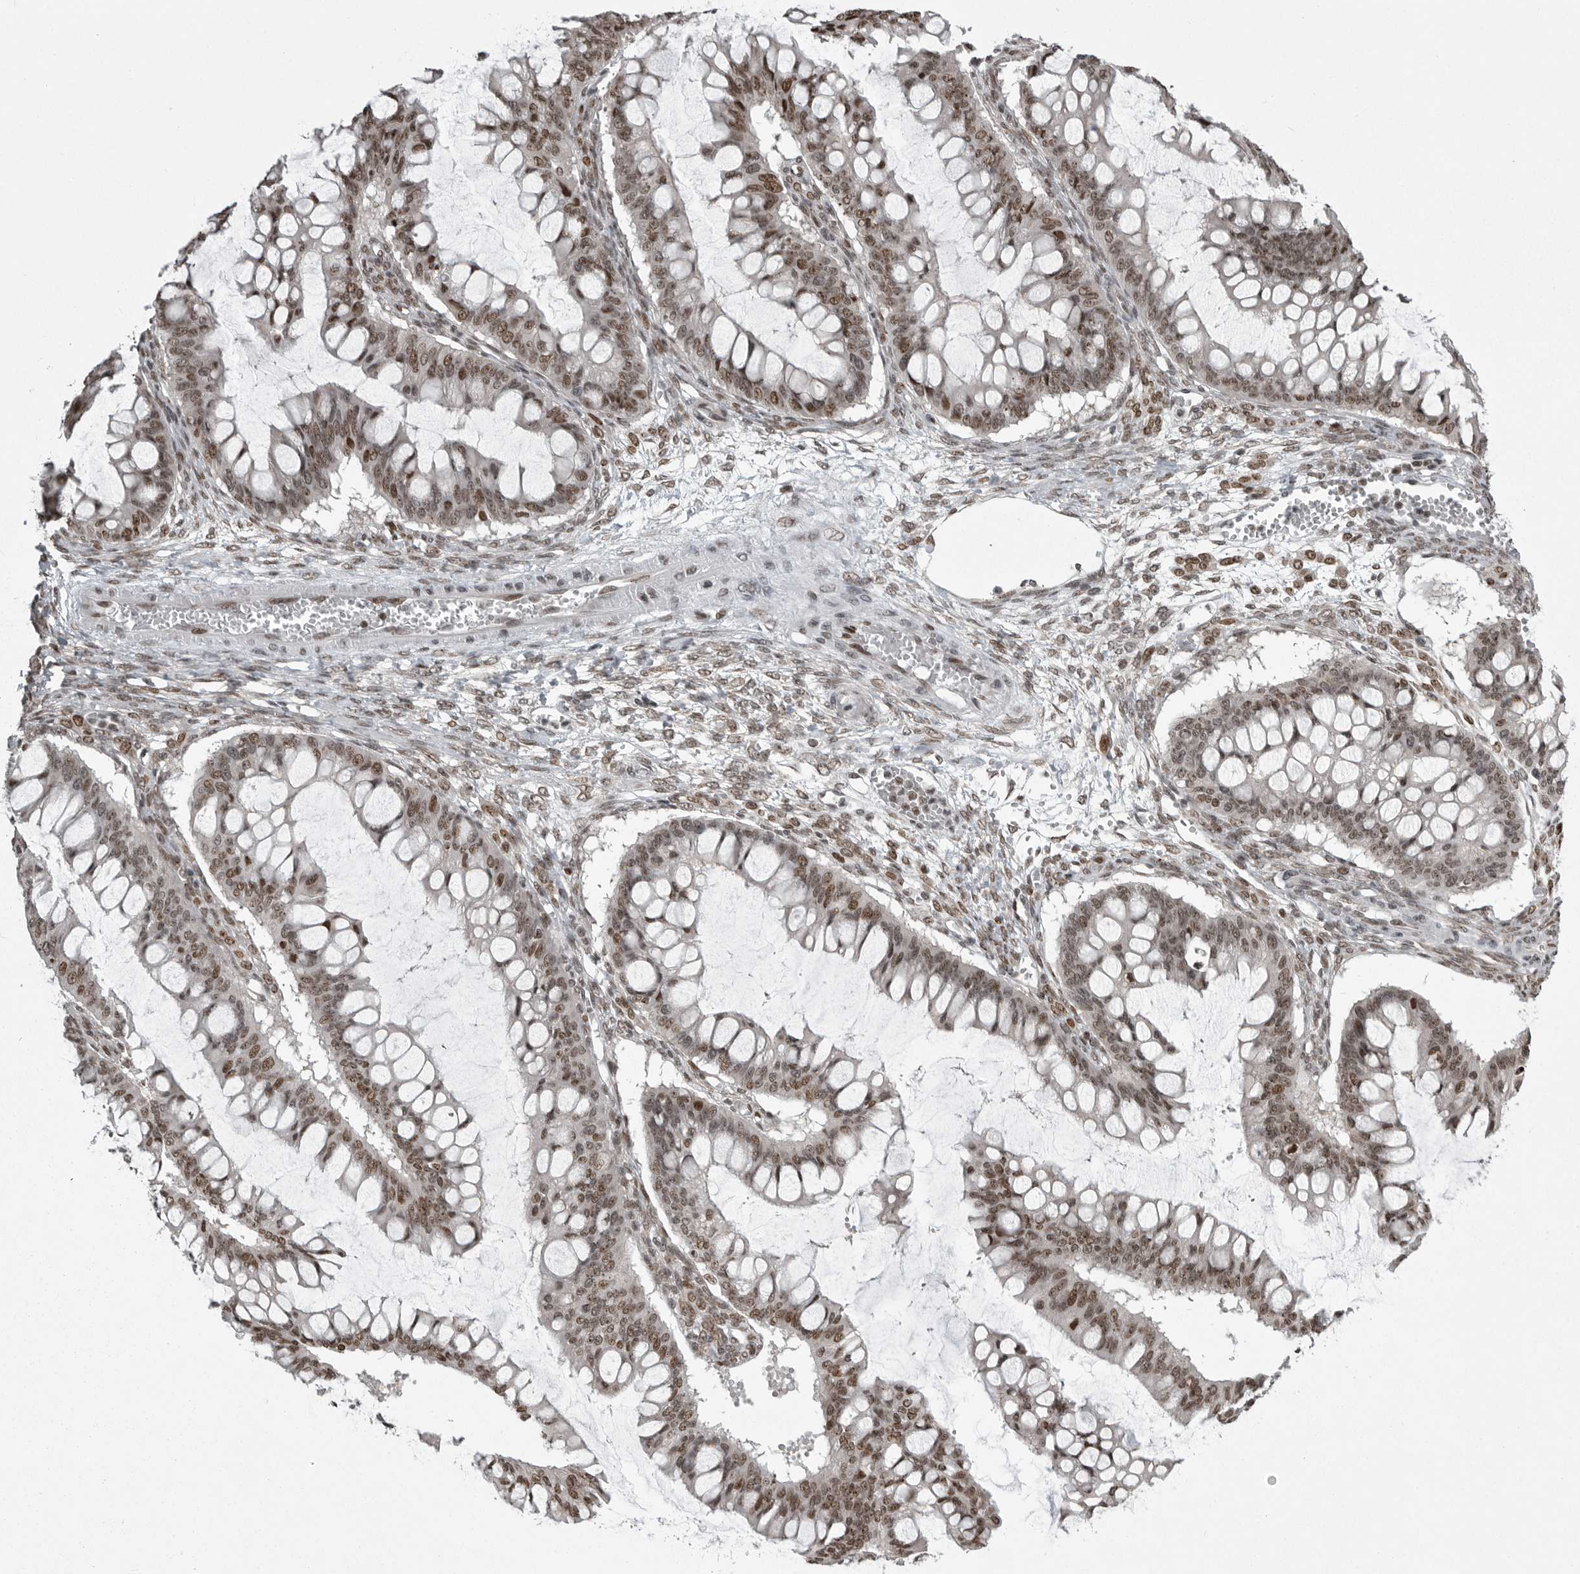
{"staining": {"intensity": "moderate", "quantity": ">75%", "location": "nuclear"}, "tissue": "ovarian cancer", "cell_type": "Tumor cells", "image_type": "cancer", "snomed": [{"axis": "morphology", "description": "Cystadenocarcinoma, mucinous, NOS"}, {"axis": "topography", "description": "Ovary"}], "caption": "Approximately >75% of tumor cells in ovarian mucinous cystadenocarcinoma display moderate nuclear protein staining as visualized by brown immunohistochemical staining.", "gene": "YAF2", "patient": {"sex": "female", "age": 73}}